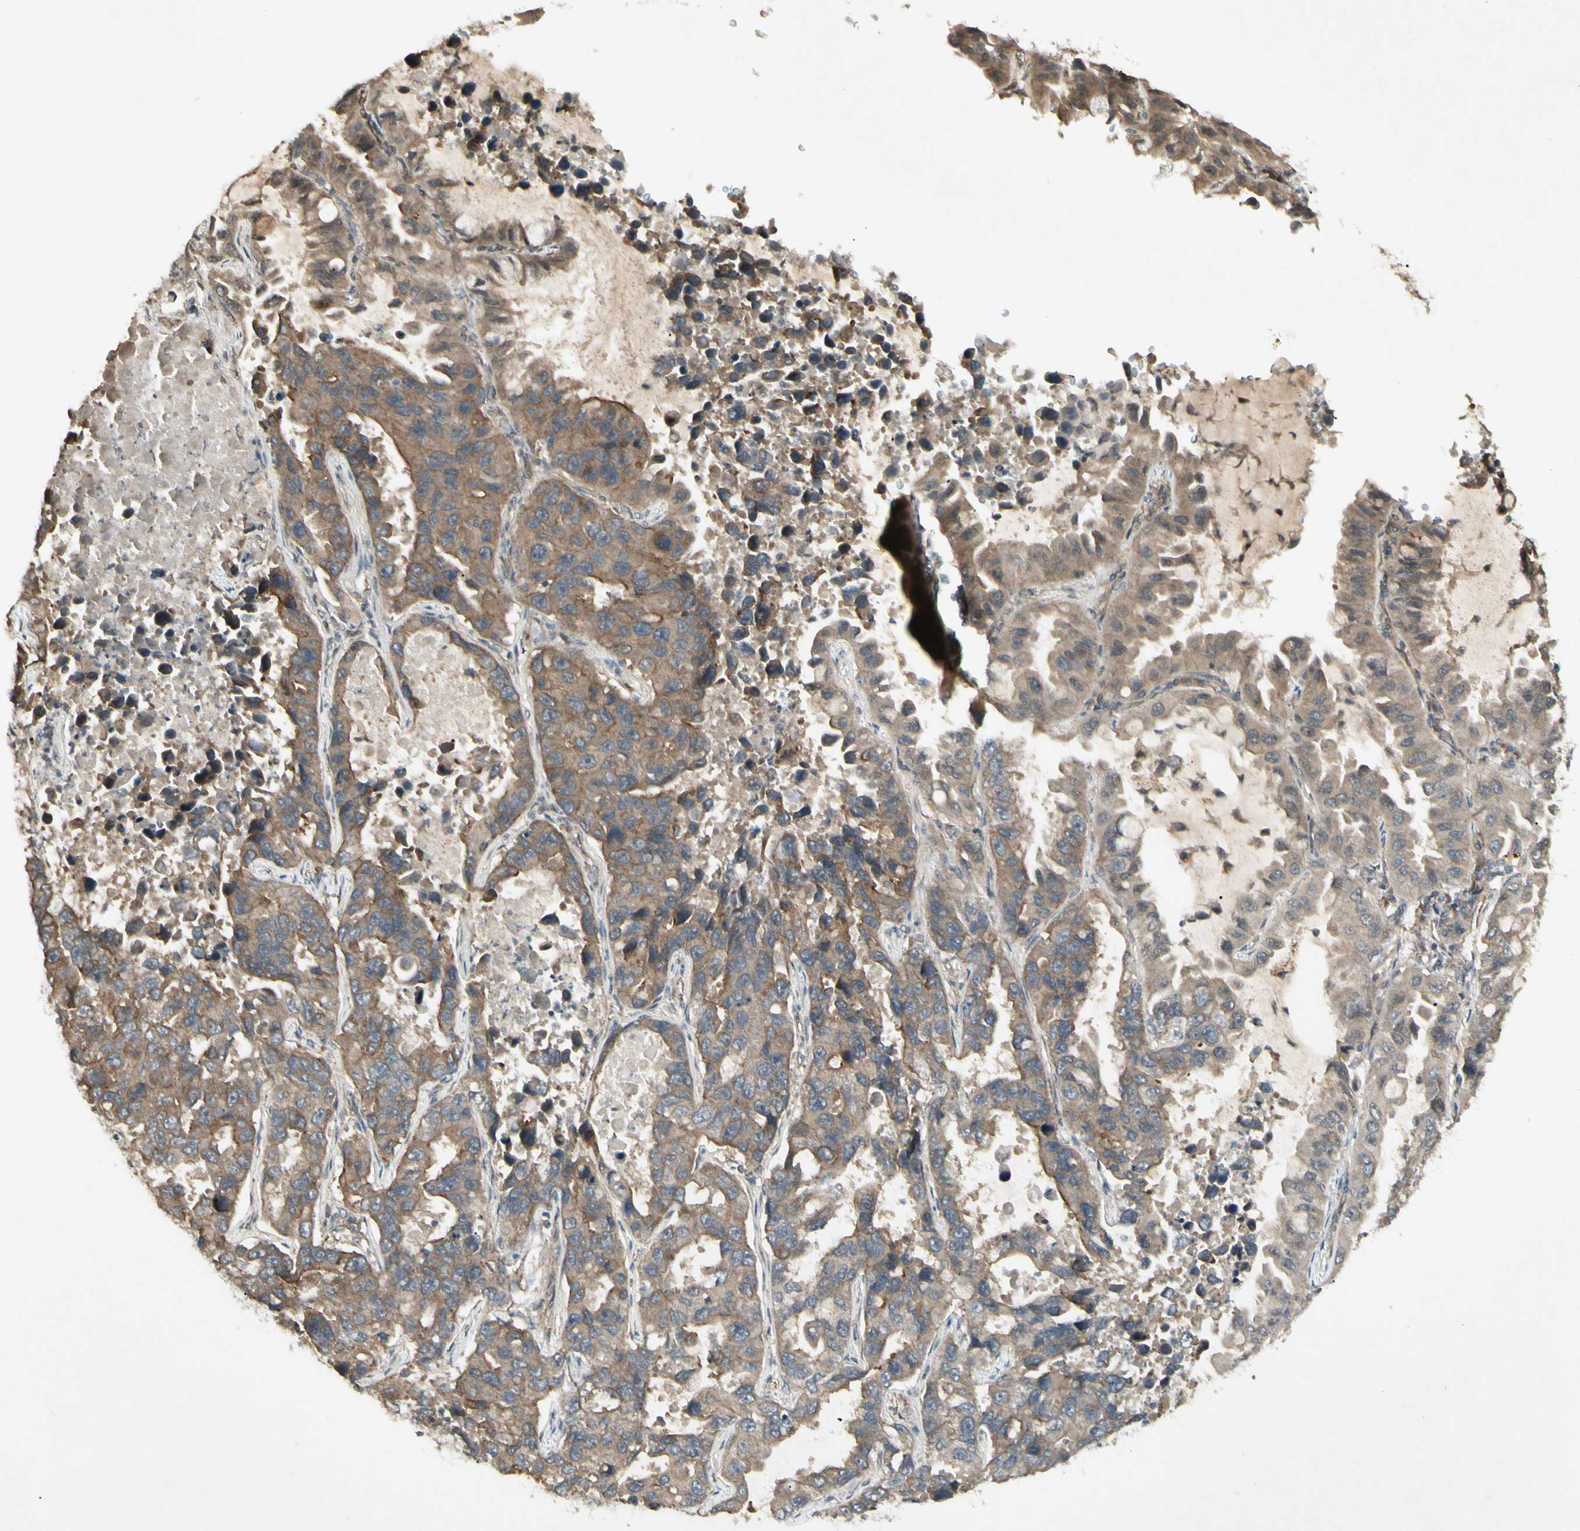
{"staining": {"intensity": "moderate", "quantity": "<25%", "location": "cytoplasmic/membranous"}, "tissue": "lung cancer", "cell_type": "Tumor cells", "image_type": "cancer", "snomed": [{"axis": "morphology", "description": "Adenocarcinoma, NOS"}, {"axis": "topography", "description": "Lung"}], "caption": "Immunohistochemical staining of human lung cancer shows low levels of moderate cytoplasmic/membranous protein staining in about <25% of tumor cells.", "gene": "JAG1", "patient": {"sex": "male", "age": 64}}